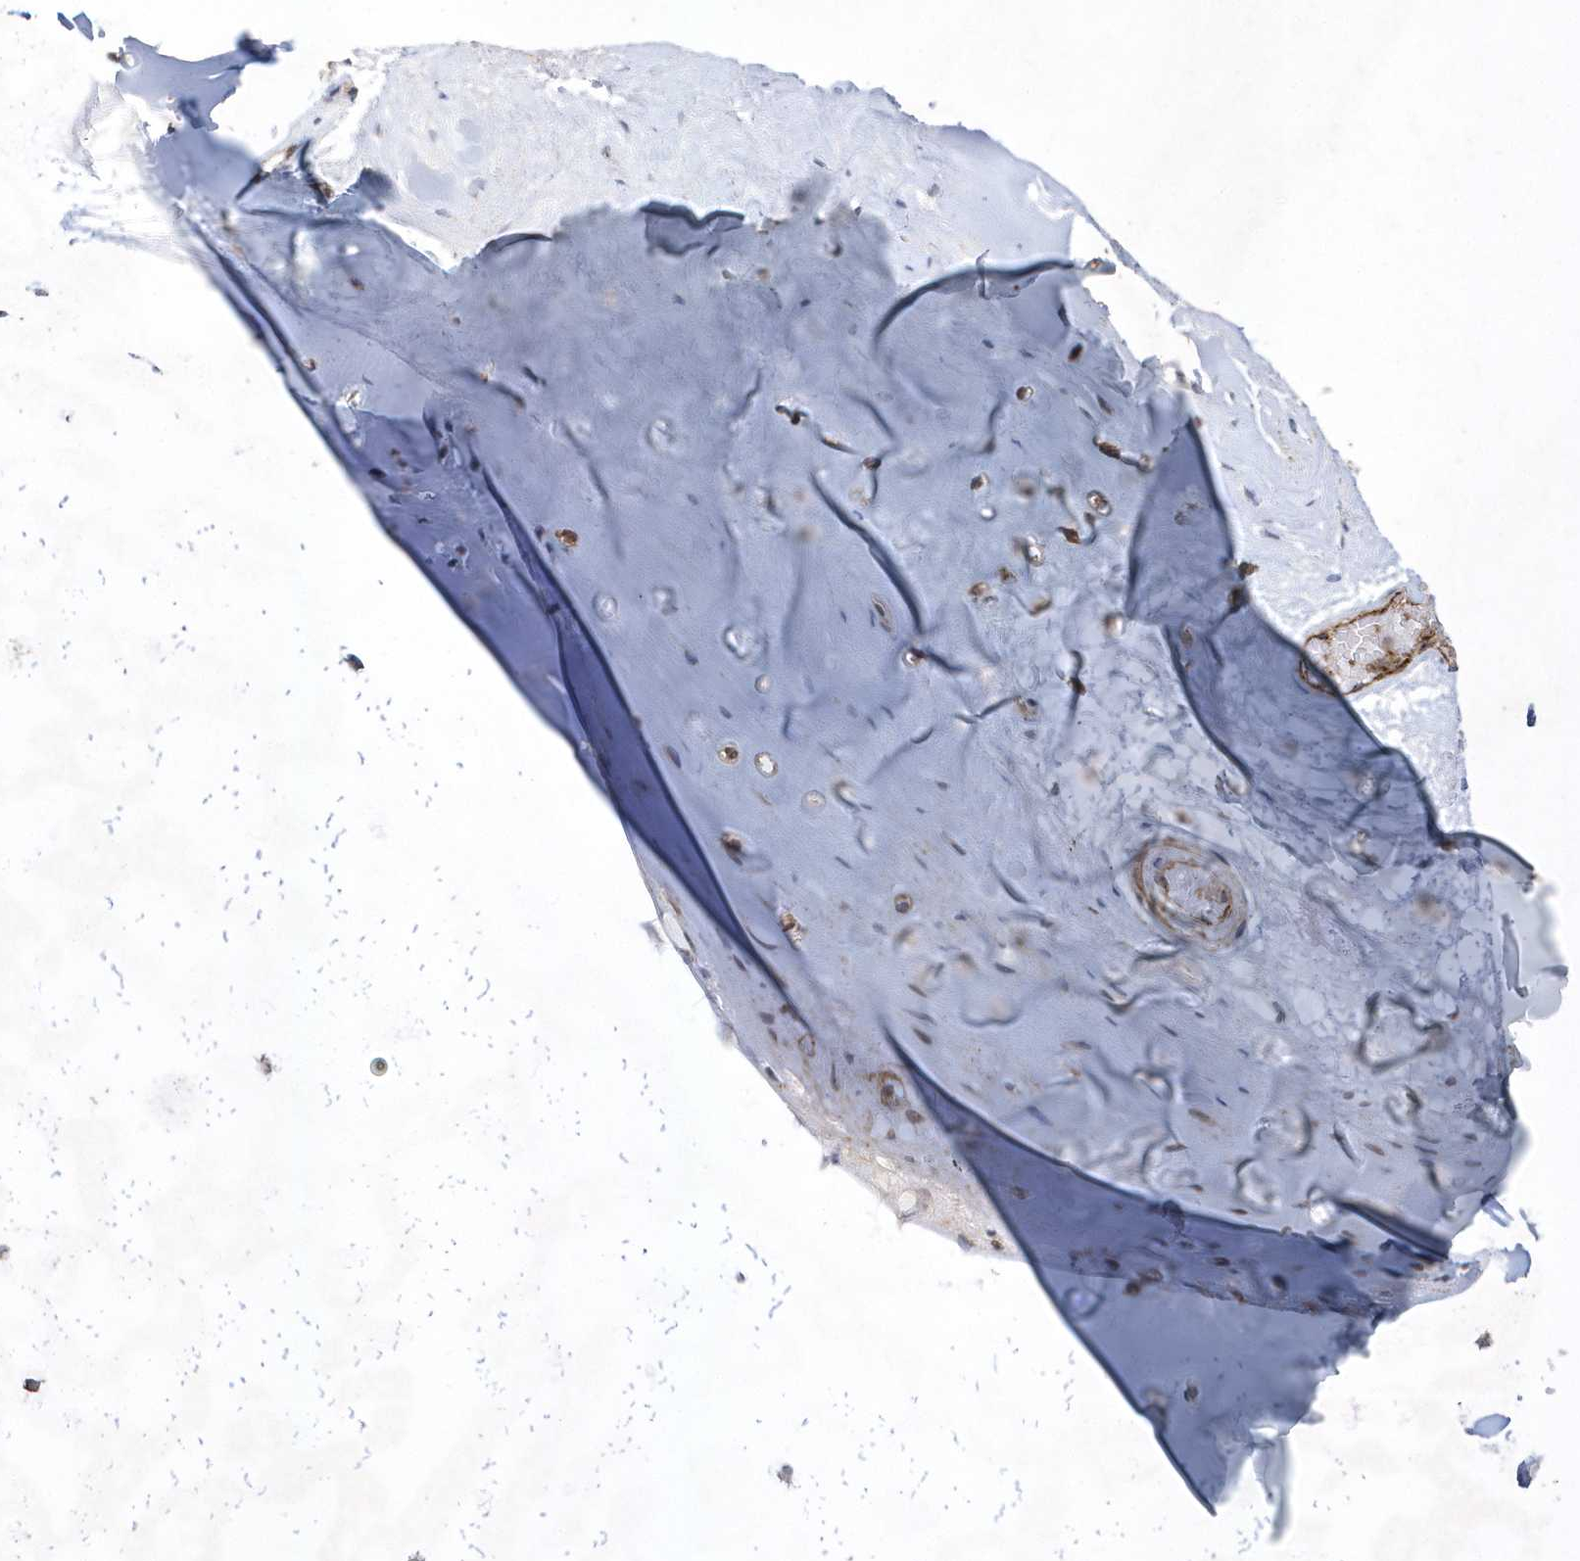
{"staining": {"intensity": "moderate", "quantity": "25%-75%", "location": "cytoplasmic/membranous,nuclear"}, "tissue": "adipose tissue", "cell_type": "Adipocytes", "image_type": "normal", "snomed": [{"axis": "morphology", "description": "Normal tissue, NOS"}, {"axis": "morphology", "description": "Basal cell carcinoma"}, {"axis": "topography", "description": "Cartilage tissue"}, {"axis": "topography", "description": "Nasopharynx"}, {"axis": "topography", "description": "Oral tissue"}], "caption": "Immunohistochemistry (DAB (3,3'-diaminobenzidine)) staining of normal human adipose tissue reveals moderate cytoplasmic/membranous,nuclear protein positivity in about 25%-75% of adipocytes.", "gene": "N4BP2", "patient": {"sex": "female", "age": 77}}